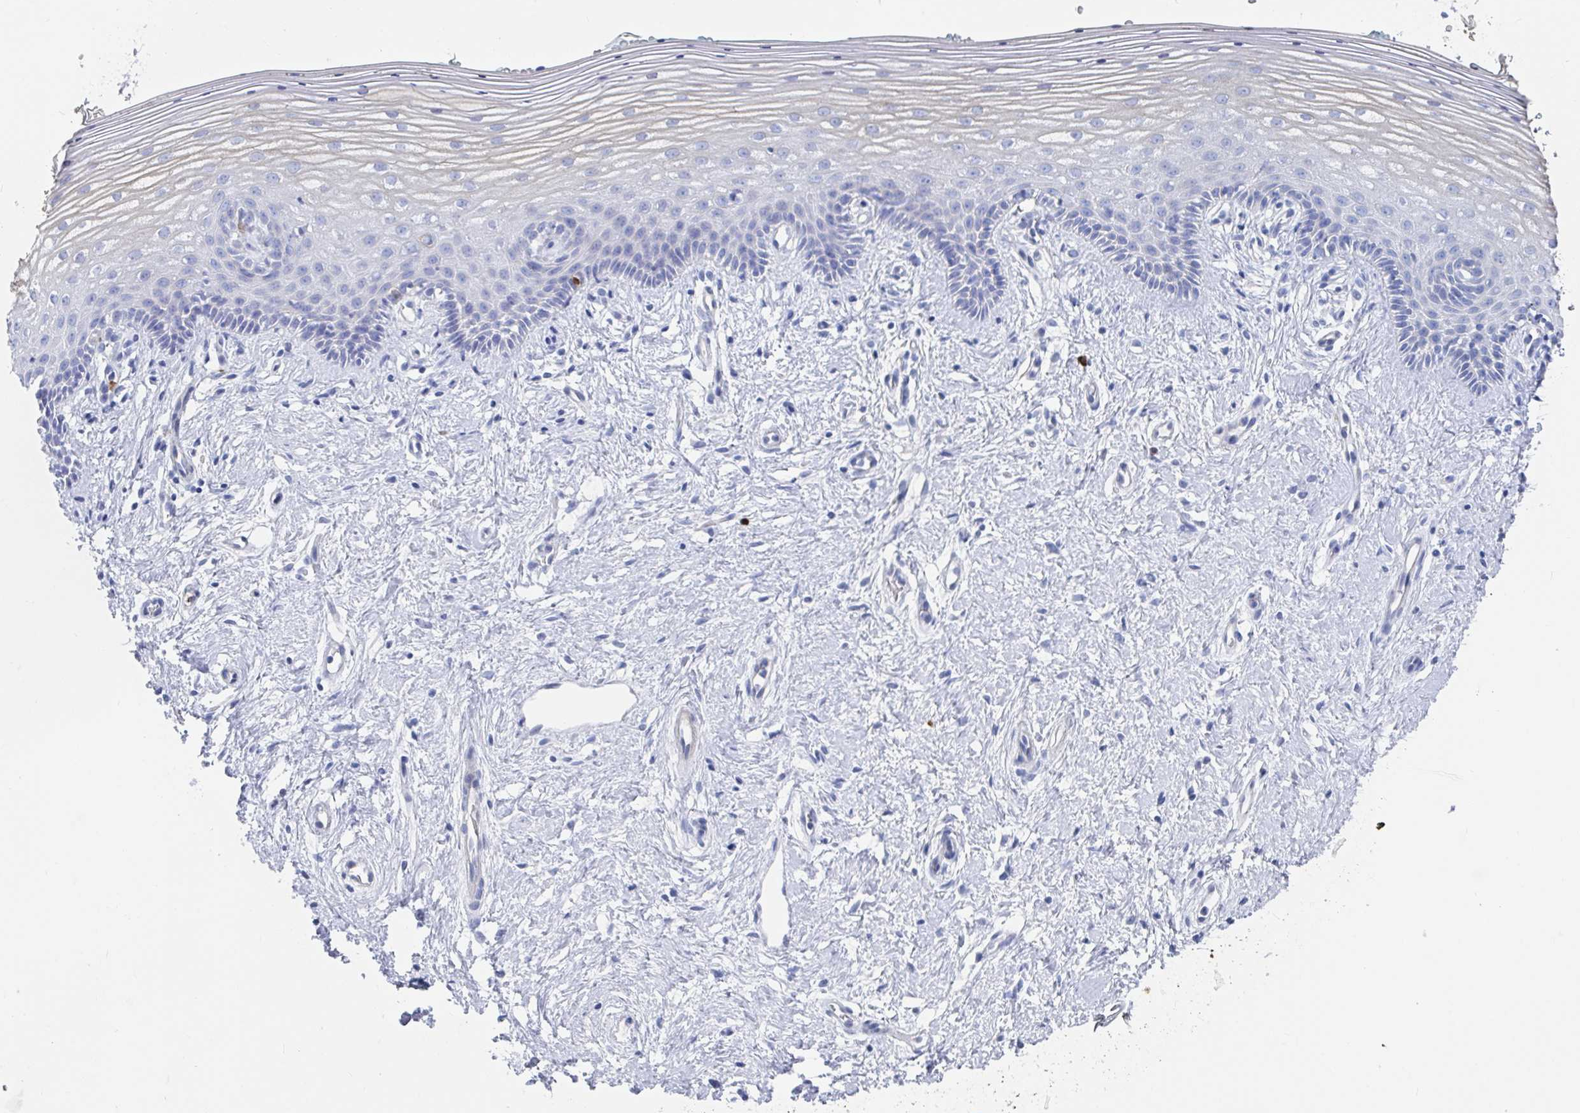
{"staining": {"intensity": "negative", "quantity": "none", "location": "none"}, "tissue": "vagina", "cell_type": "Squamous epithelial cells", "image_type": "normal", "snomed": [{"axis": "morphology", "description": "Normal tissue, NOS"}, {"axis": "topography", "description": "Vagina"}], "caption": "Immunohistochemistry image of unremarkable human vagina stained for a protein (brown), which demonstrates no expression in squamous epithelial cells.", "gene": "PACSIN1", "patient": {"sex": "female", "age": 42}}